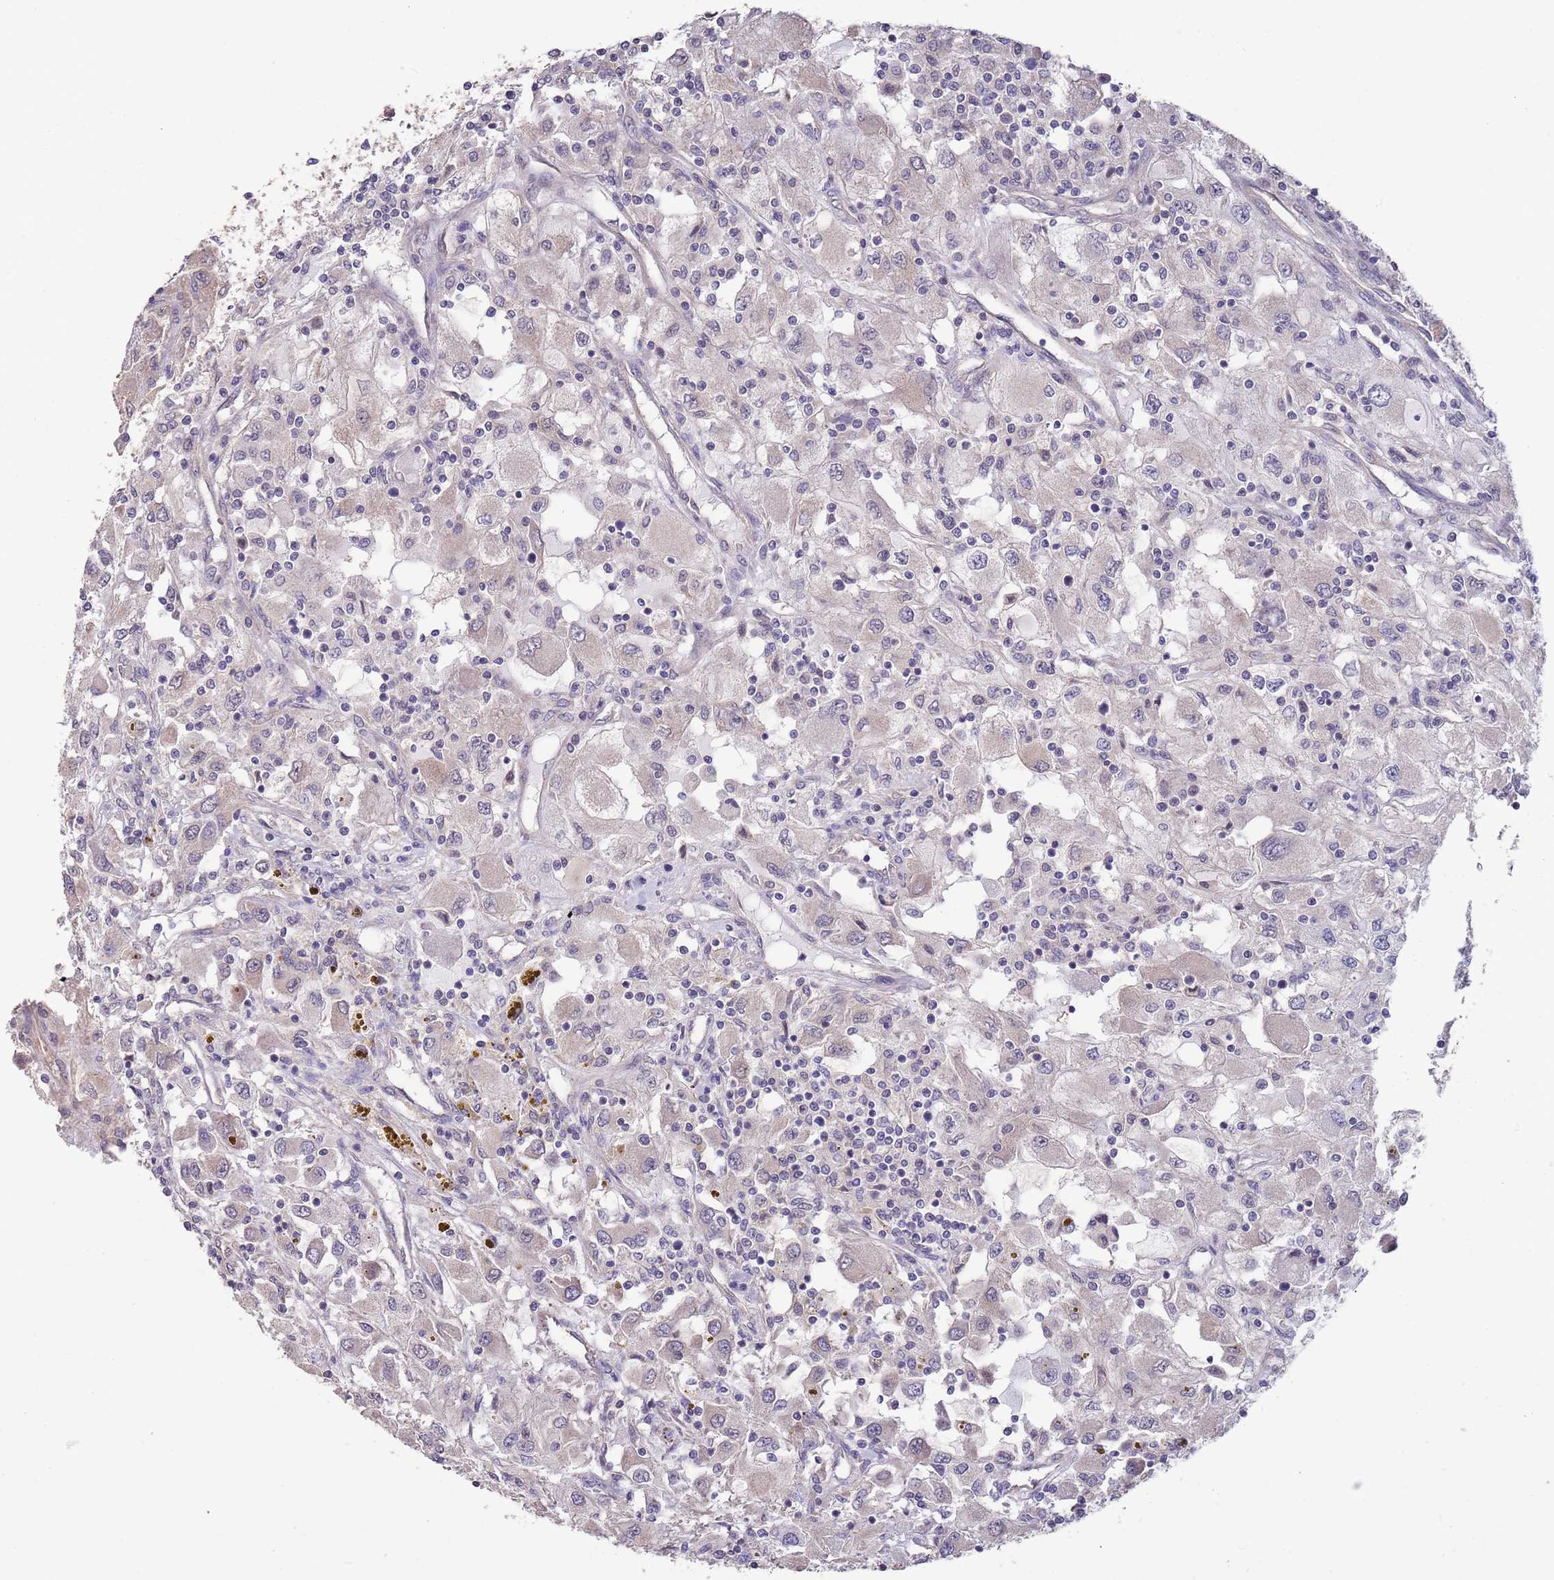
{"staining": {"intensity": "negative", "quantity": "none", "location": "none"}, "tissue": "renal cancer", "cell_type": "Tumor cells", "image_type": "cancer", "snomed": [{"axis": "morphology", "description": "Adenocarcinoma, NOS"}, {"axis": "topography", "description": "Kidney"}], "caption": "DAB (3,3'-diaminobenzidine) immunohistochemical staining of renal cancer (adenocarcinoma) reveals no significant expression in tumor cells.", "gene": "MARVELD2", "patient": {"sex": "female", "age": 67}}